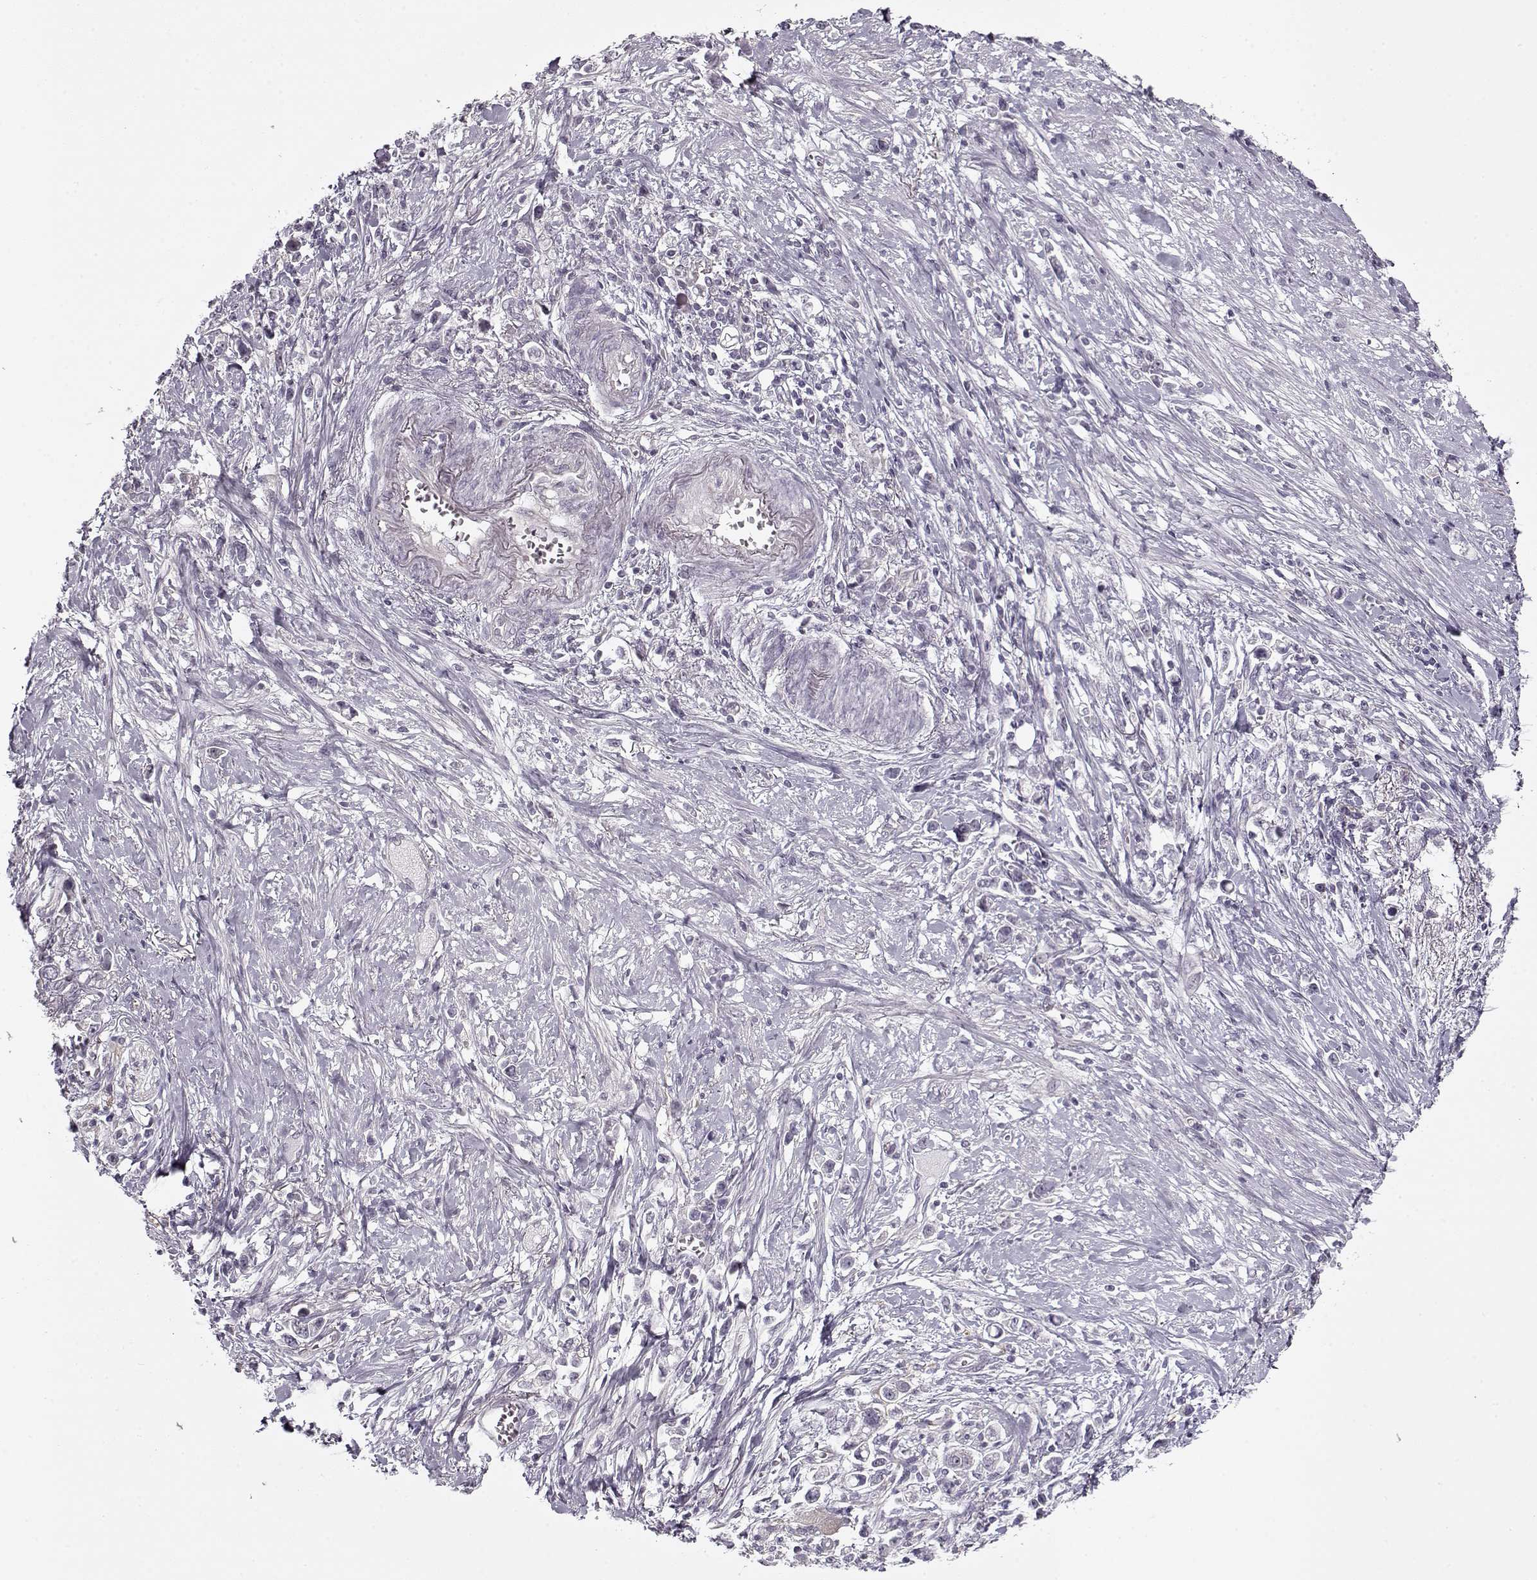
{"staining": {"intensity": "negative", "quantity": "none", "location": "none"}, "tissue": "stomach cancer", "cell_type": "Tumor cells", "image_type": "cancer", "snomed": [{"axis": "morphology", "description": "Adenocarcinoma, NOS"}, {"axis": "topography", "description": "Stomach"}], "caption": "An immunohistochemistry histopathology image of stomach cancer (adenocarcinoma) is shown. There is no staining in tumor cells of stomach cancer (adenocarcinoma). (DAB (3,3'-diaminobenzidine) immunohistochemistry visualized using brightfield microscopy, high magnification).", "gene": "PNMT", "patient": {"sex": "male", "age": 63}}